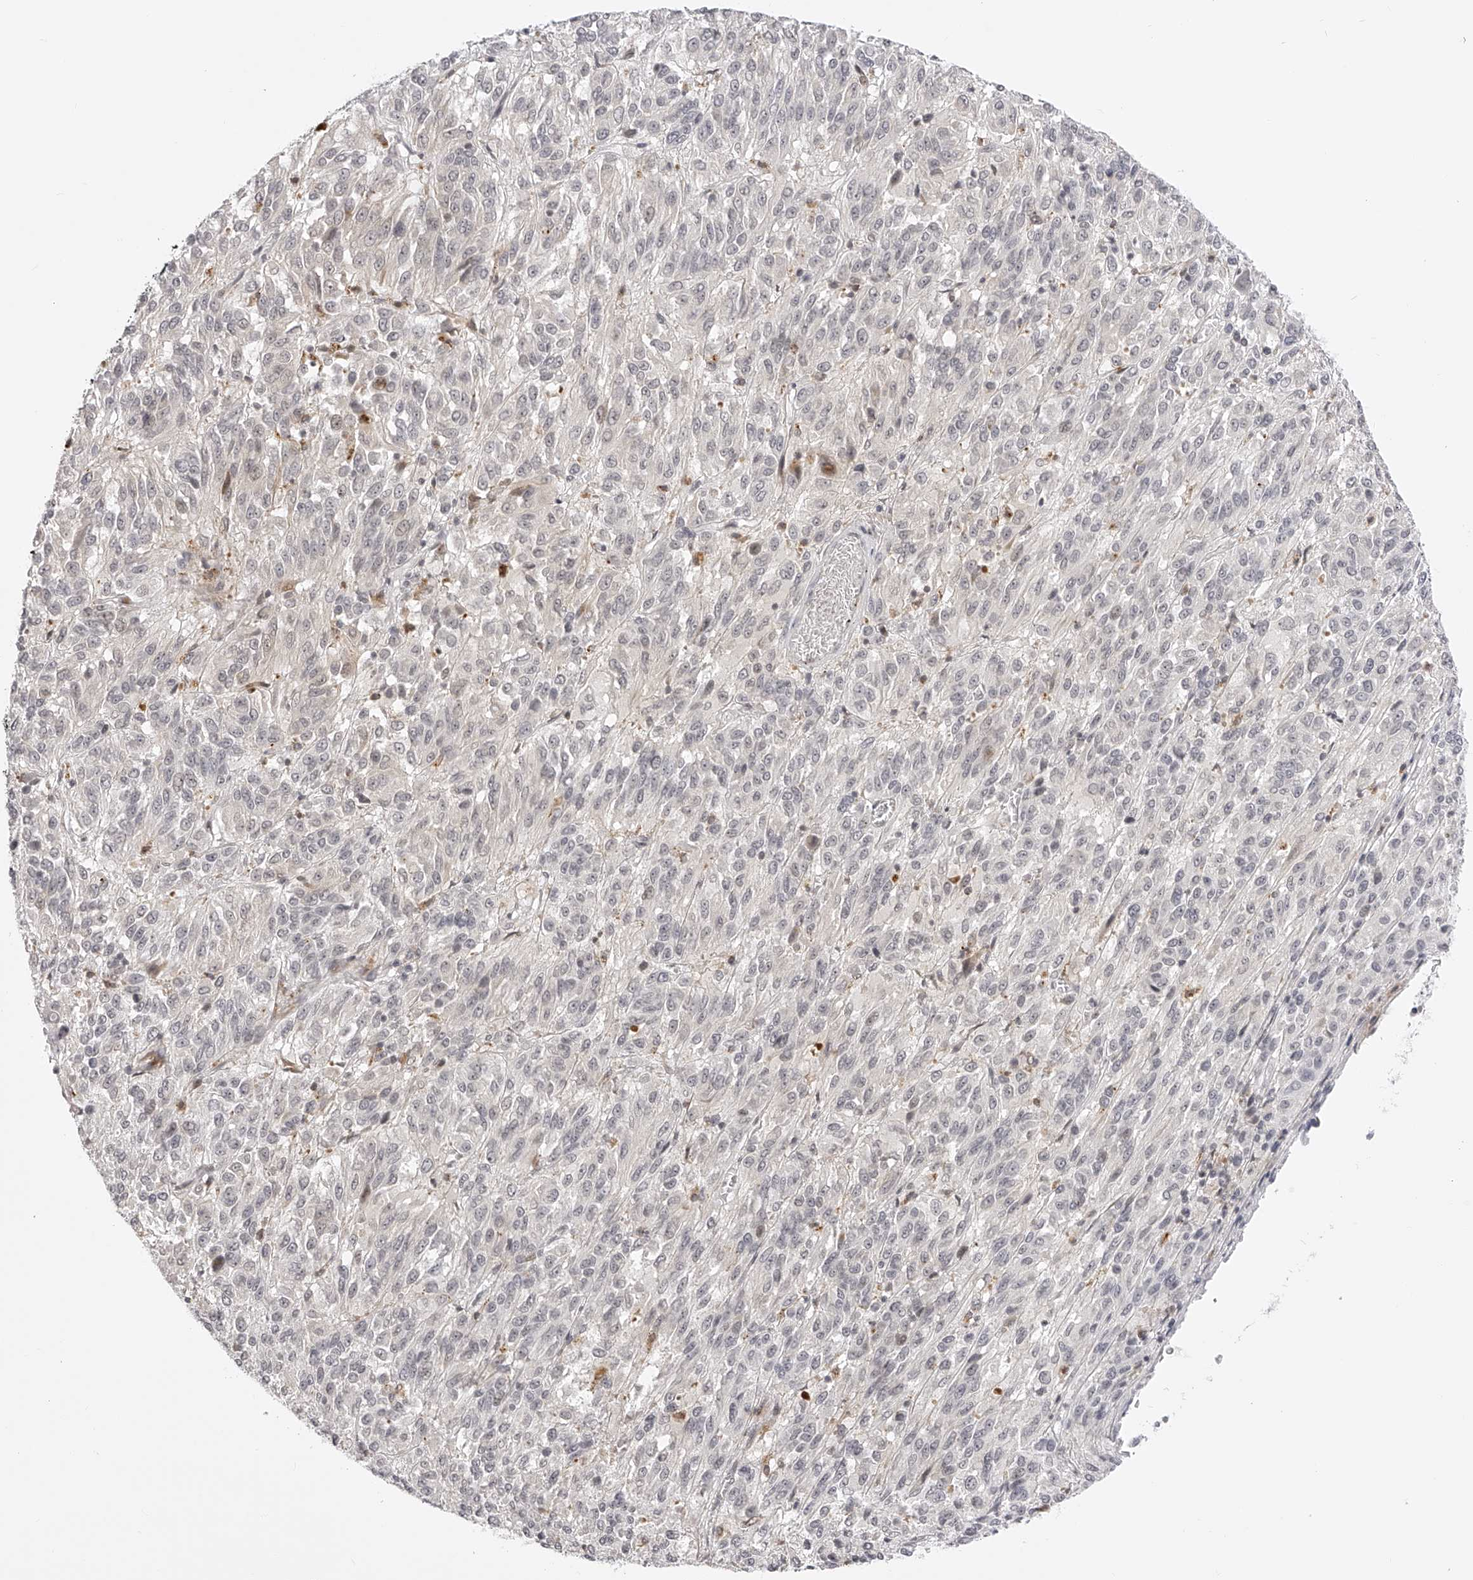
{"staining": {"intensity": "negative", "quantity": "none", "location": "none"}, "tissue": "melanoma", "cell_type": "Tumor cells", "image_type": "cancer", "snomed": [{"axis": "morphology", "description": "Malignant melanoma, Metastatic site"}, {"axis": "topography", "description": "Lung"}], "caption": "A photomicrograph of human melanoma is negative for staining in tumor cells.", "gene": "PLEKHG1", "patient": {"sex": "male", "age": 64}}